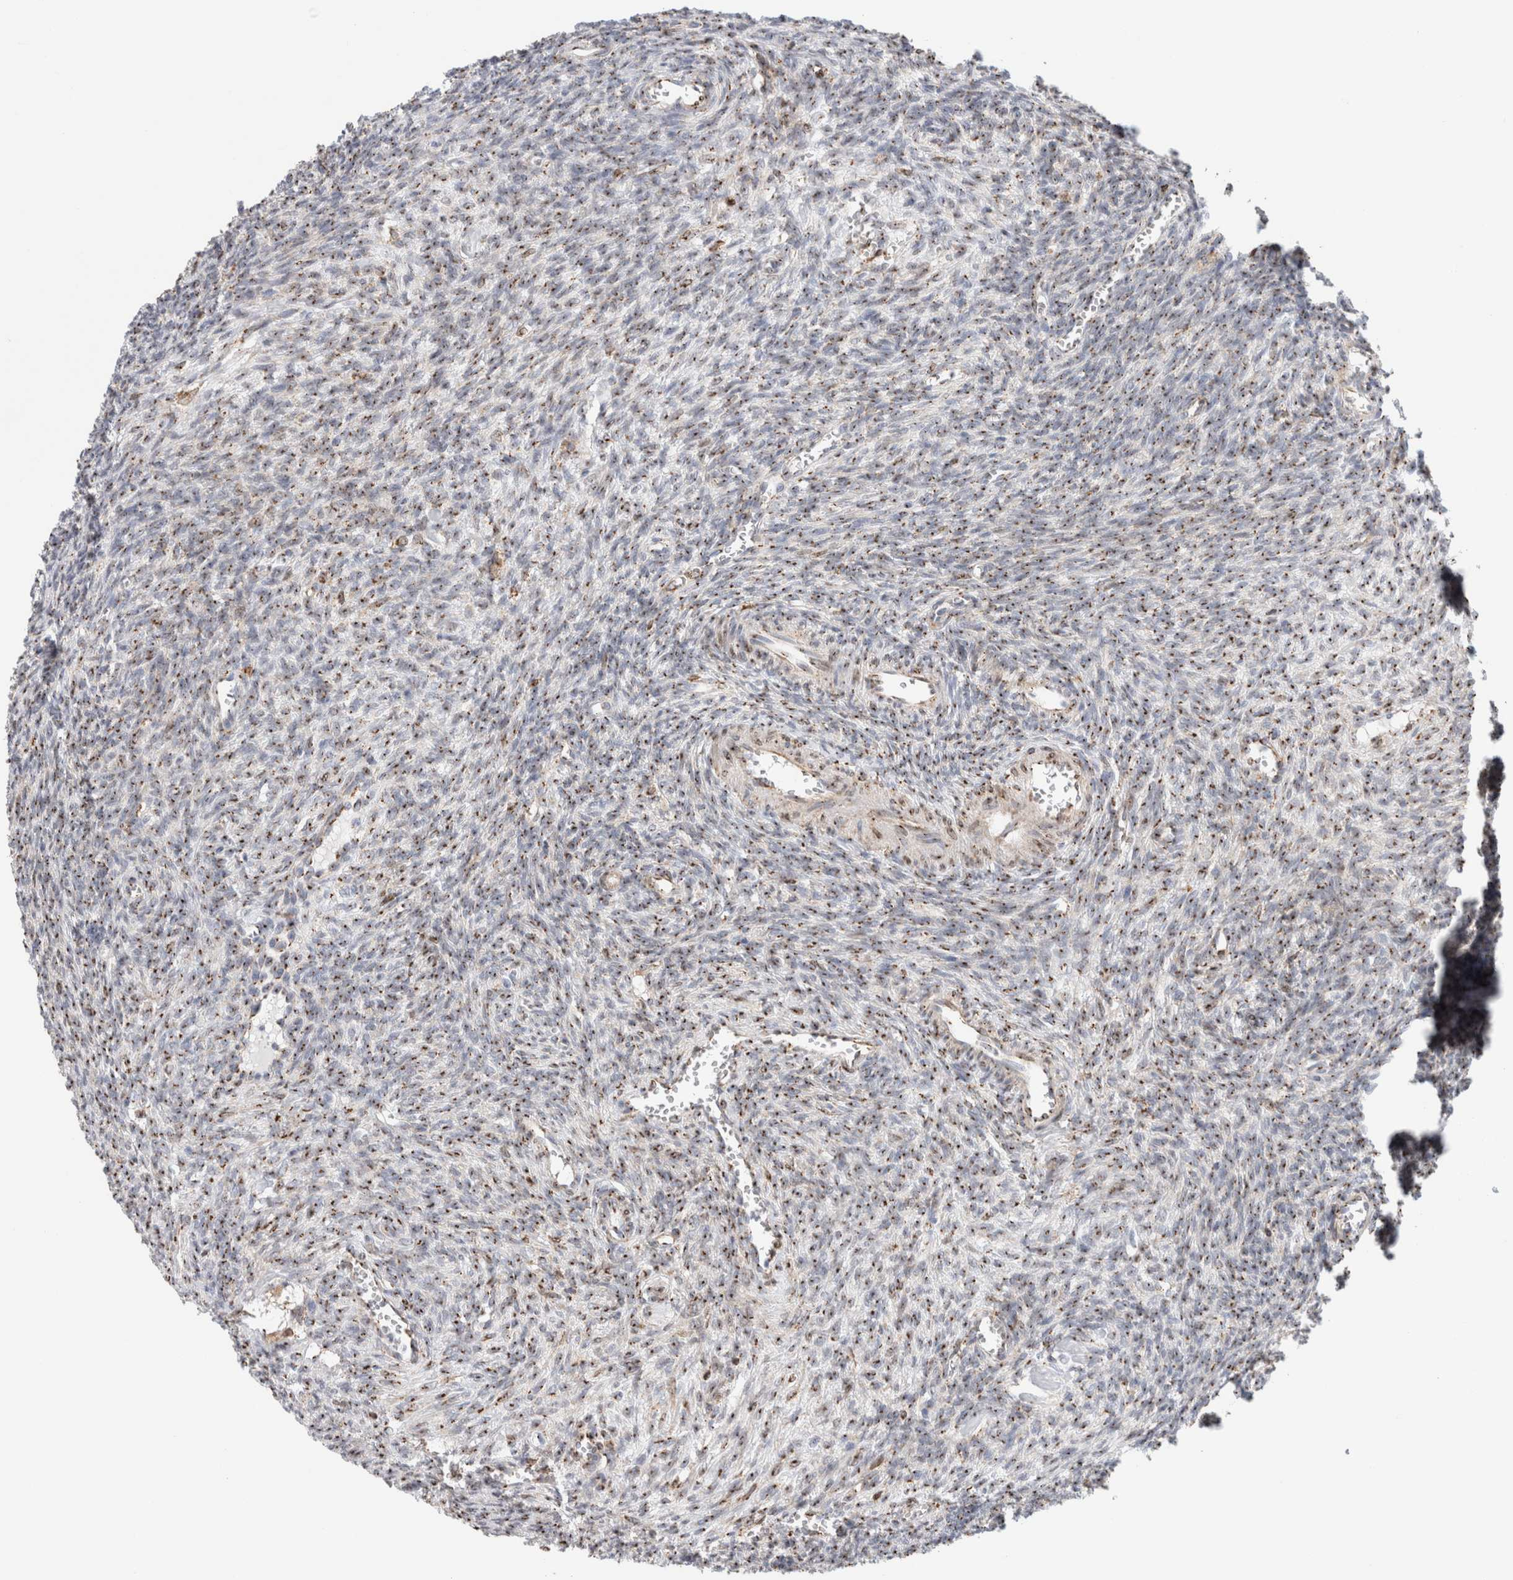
{"staining": {"intensity": "moderate", "quantity": ">75%", "location": "cytoplasmic/membranous"}, "tissue": "ovary", "cell_type": "Follicle cells", "image_type": "normal", "snomed": [{"axis": "morphology", "description": "Normal tissue, NOS"}, {"axis": "topography", "description": "Ovary"}], "caption": "High-power microscopy captured an immunohistochemistry (IHC) micrograph of normal ovary, revealing moderate cytoplasmic/membranous expression in approximately >75% of follicle cells. The staining was performed using DAB (3,3'-diaminobenzidine) to visualize the protein expression in brown, while the nuclei were stained in blue with hematoxylin (Magnification: 20x).", "gene": "MCFD2", "patient": {"sex": "female", "age": 27}}